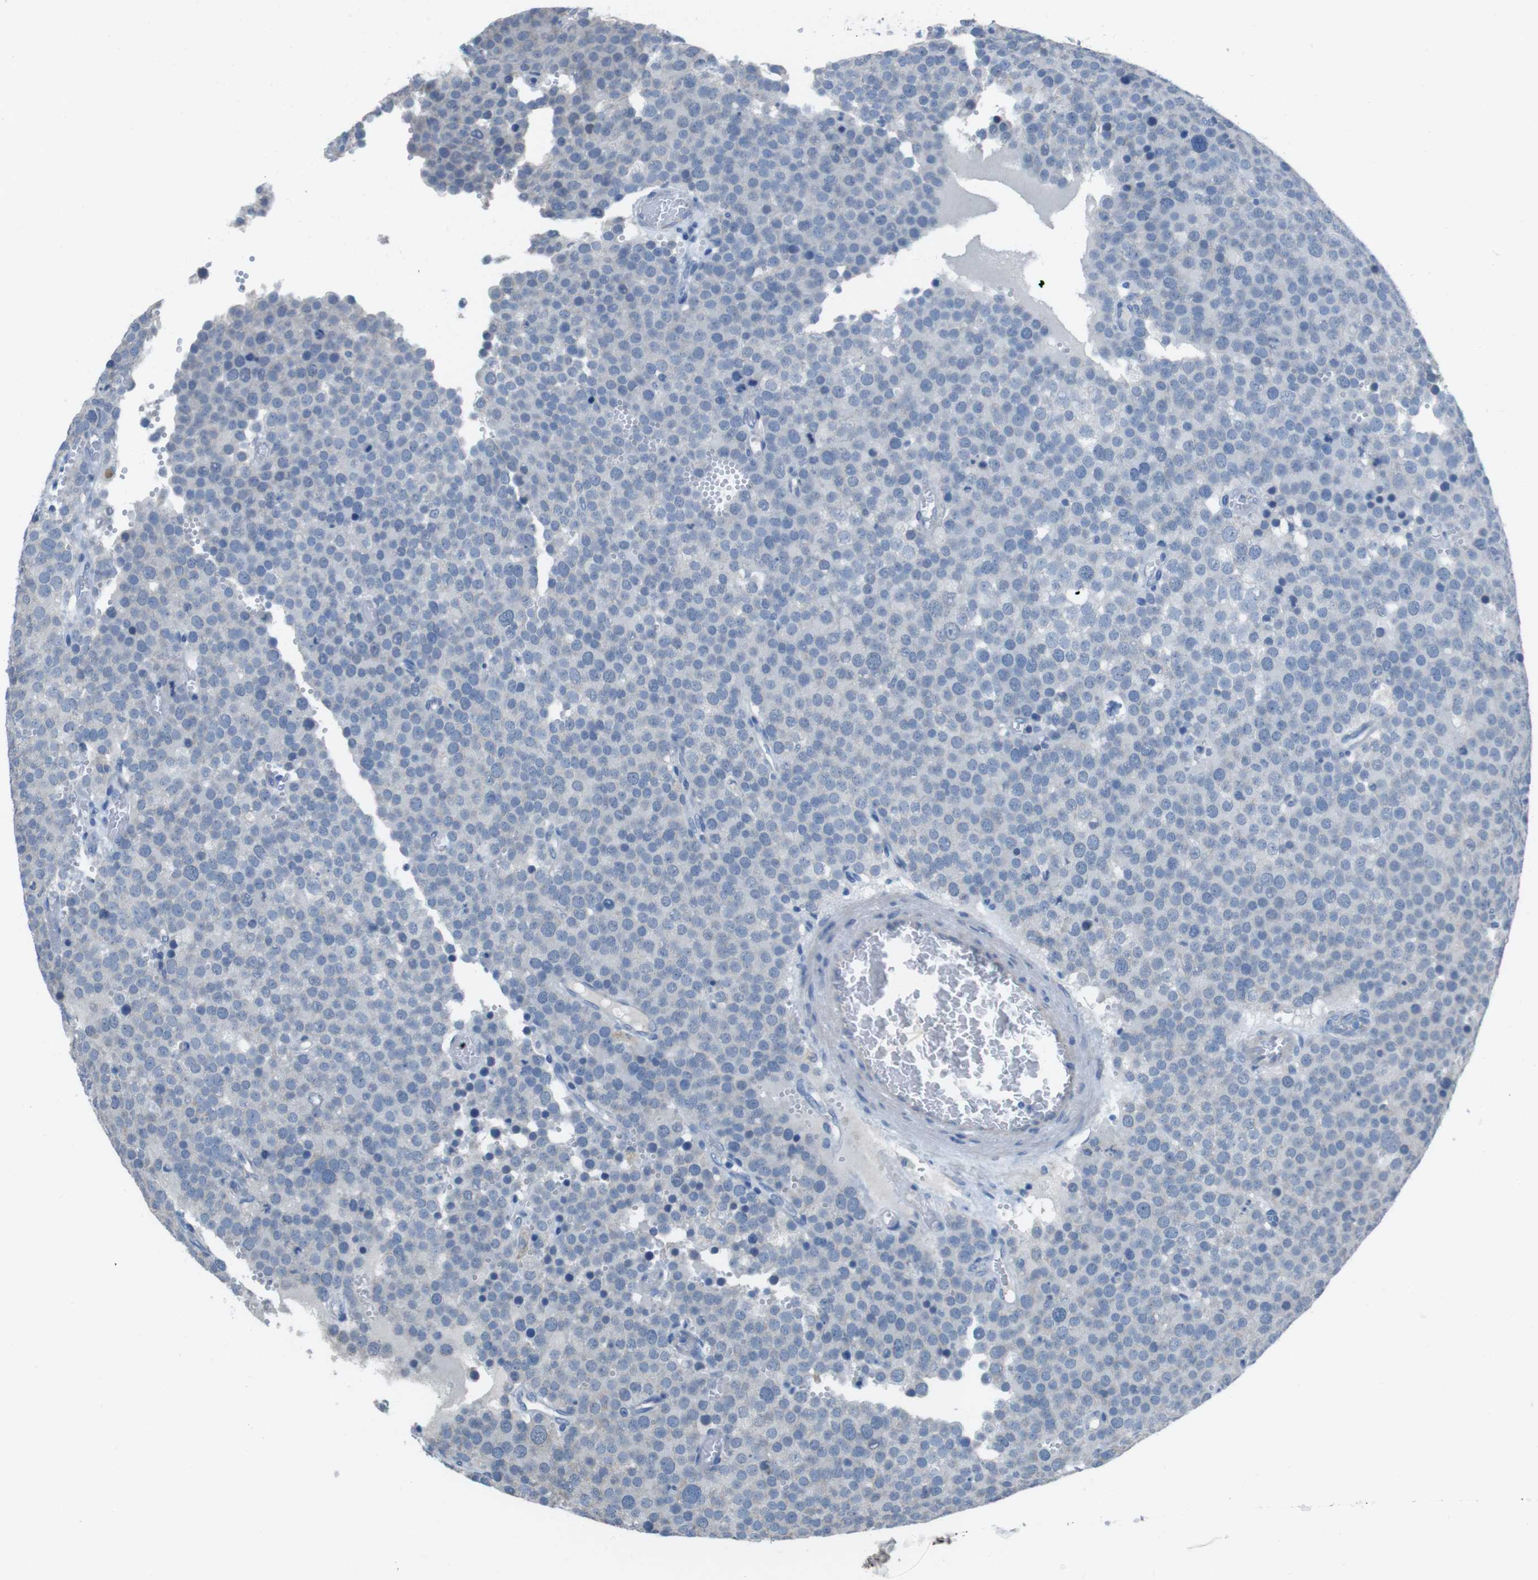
{"staining": {"intensity": "negative", "quantity": "none", "location": "none"}, "tissue": "testis cancer", "cell_type": "Tumor cells", "image_type": "cancer", "snomed": [{"axis": "morphology", "description": "Normal tissue, NOS"}, {"axis": "morphology", "description": "Seminoma, NOS"}, {"axis": "topography", "description": "Testis"}], "caption": "This is a photomicrograph of IHC staining of testis cancer (seminoma), which shows no positivity in tumor cells.", "gene": "CYP2C8", "patient": {"sex": "male", "age": 71}}